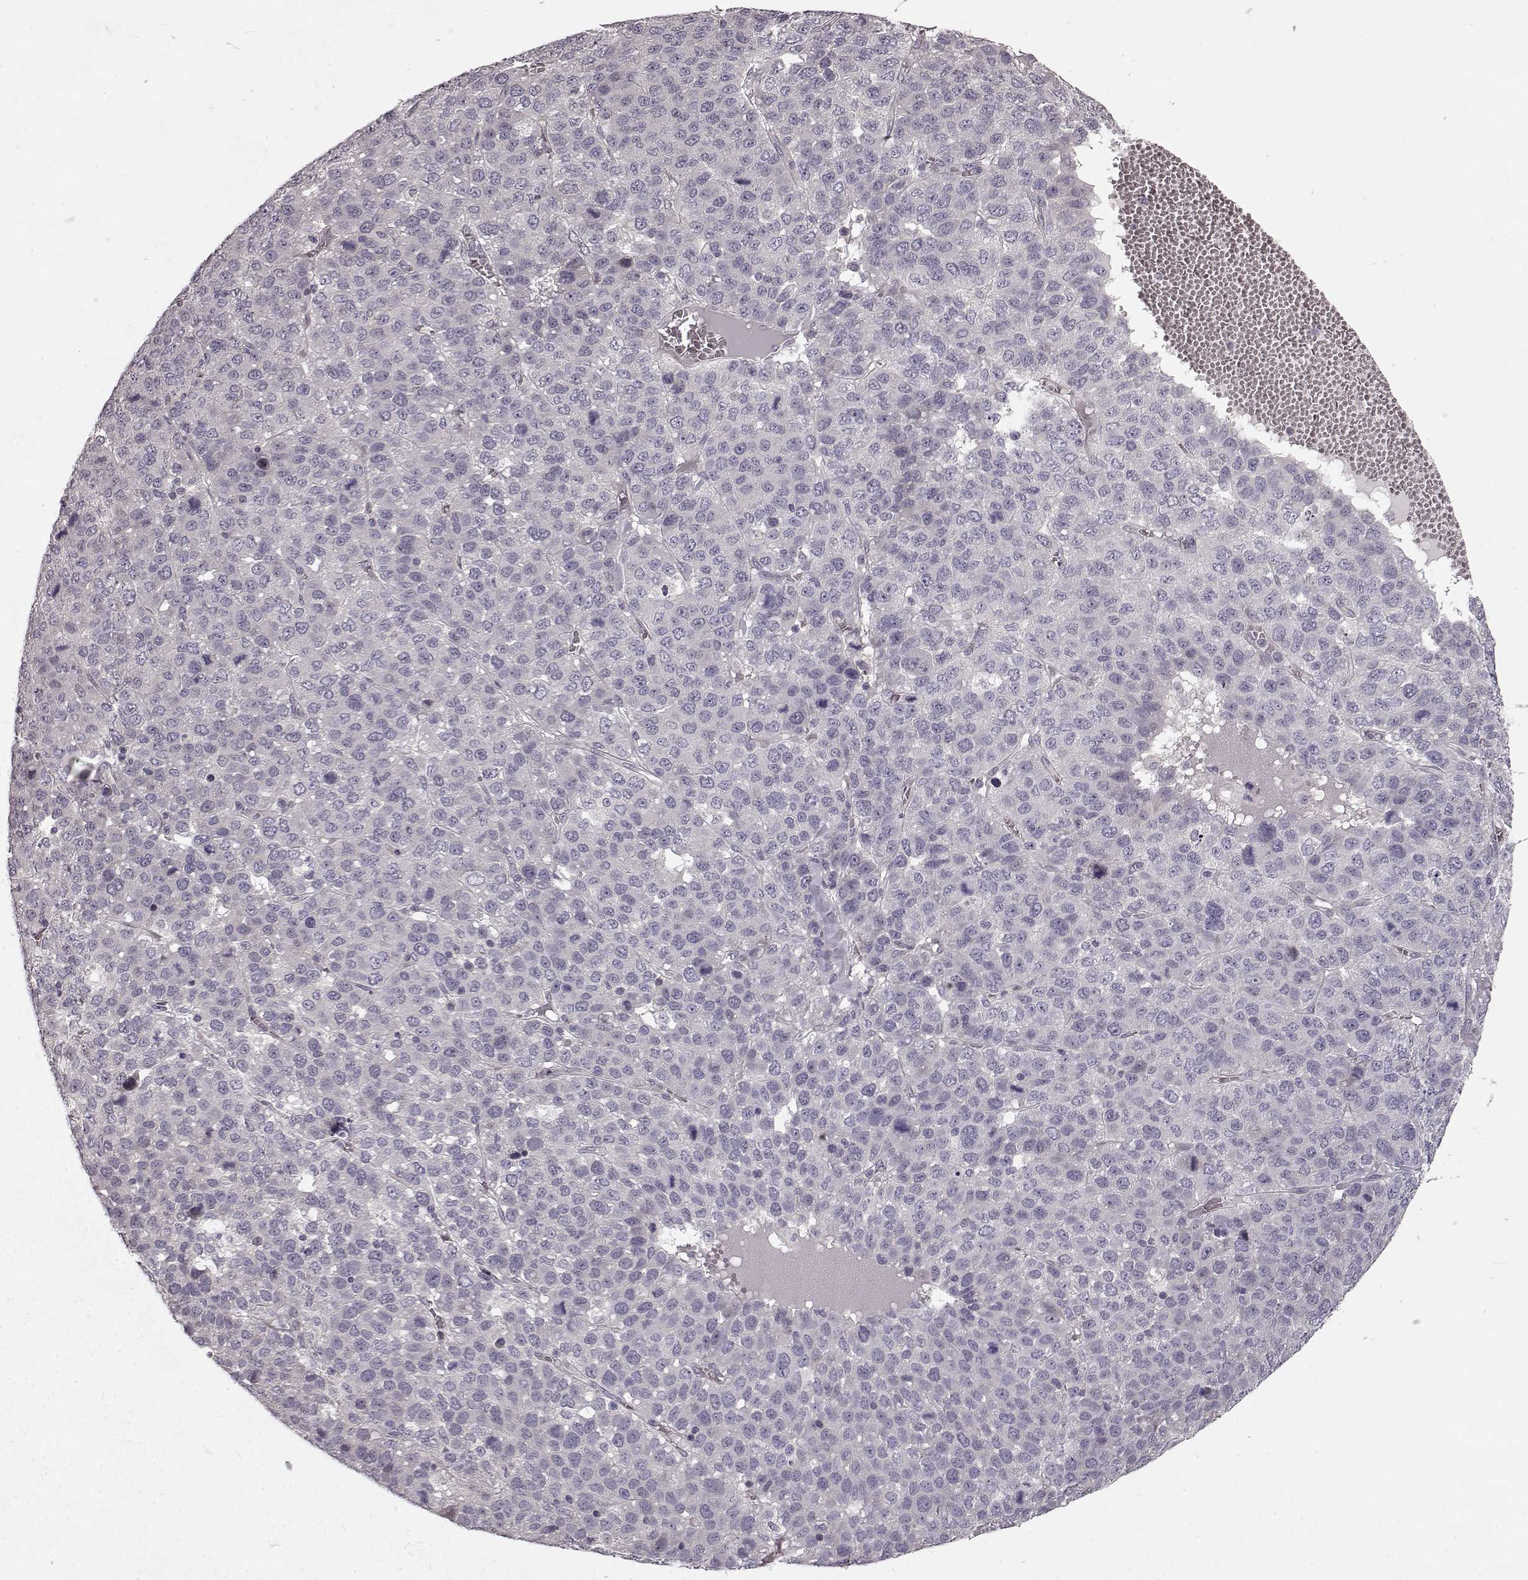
{"staining": {"intensity": "negative", "quantity": "none", "location": "none"}, "tissue": "liver cancer", "cell_type": "Tumor cells", "image_type": "cancer", "snomed": [{"axis": "morphology", "description": "Carcinoma, Hepatocellular, NOS"}, {"axis": "topography", "description": "Liver"}], "caption": "DAB (3,3'-diaminobenzidine) immunohistochemical staining of hepatocellular carcinoma (liver) reveals no significant expression in tumor cells.", "gene": "CHIT1", "patient": {"sex": "male", "age": 69}}